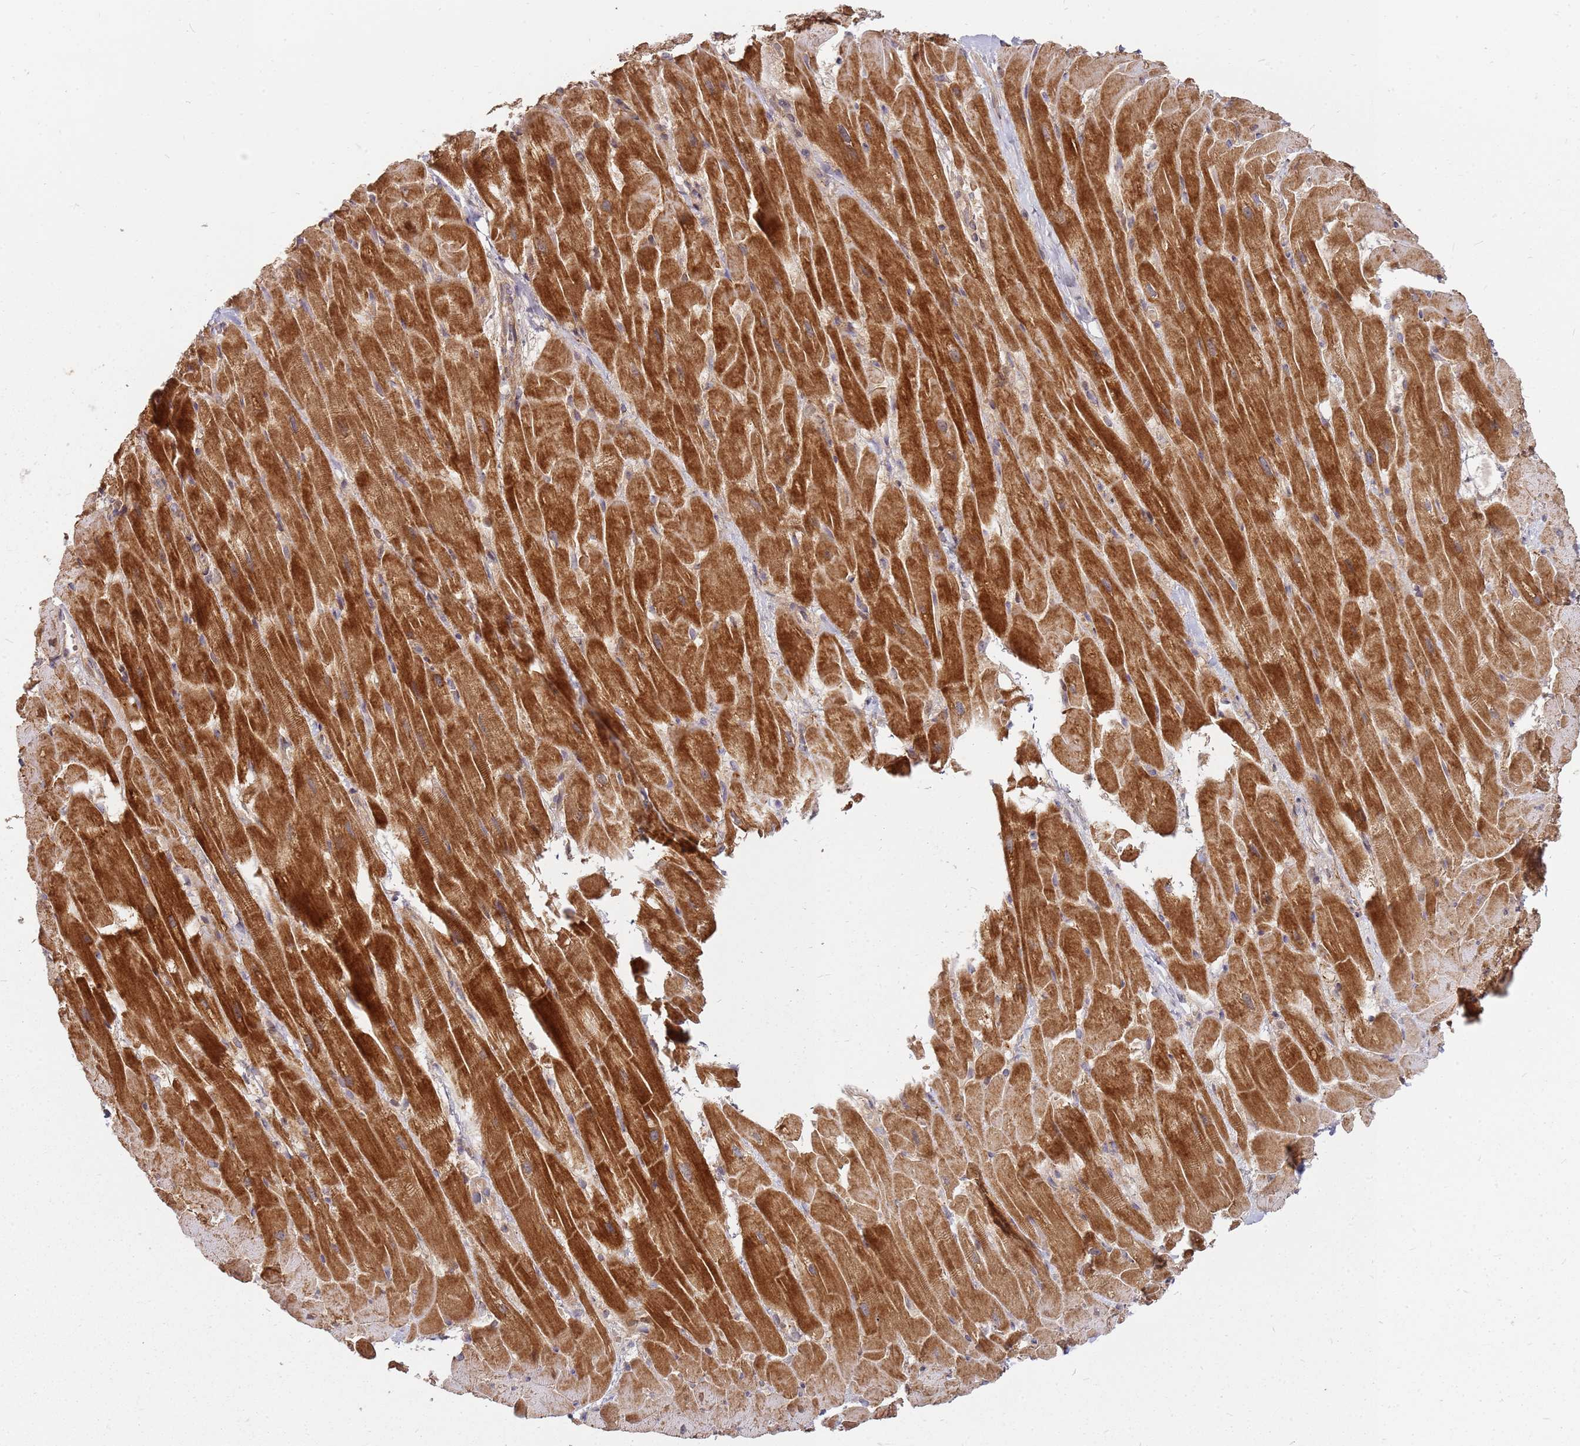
{"staining": {"intensity": "strong", "quantity": ">75%", "location": "cytoplasmic/membranous"}, "tissue": "heart muscle", "cell_type": "Cardiomyocytes", "image_type": "normal", "snomed": [{"axis": "morphology", "description": "Normal tissue, NOS"}, {"axis": "topography", "description": "Heart"}], "caption": "Protein staining of benign heart muscle exhibits strong cytoplasmic/membranous expression in approximately >75% of cardiomyocytes. Nuclei are stained in blue.", "gene": "CCDC159", "patient": {"sex": "male", "age": 37}}